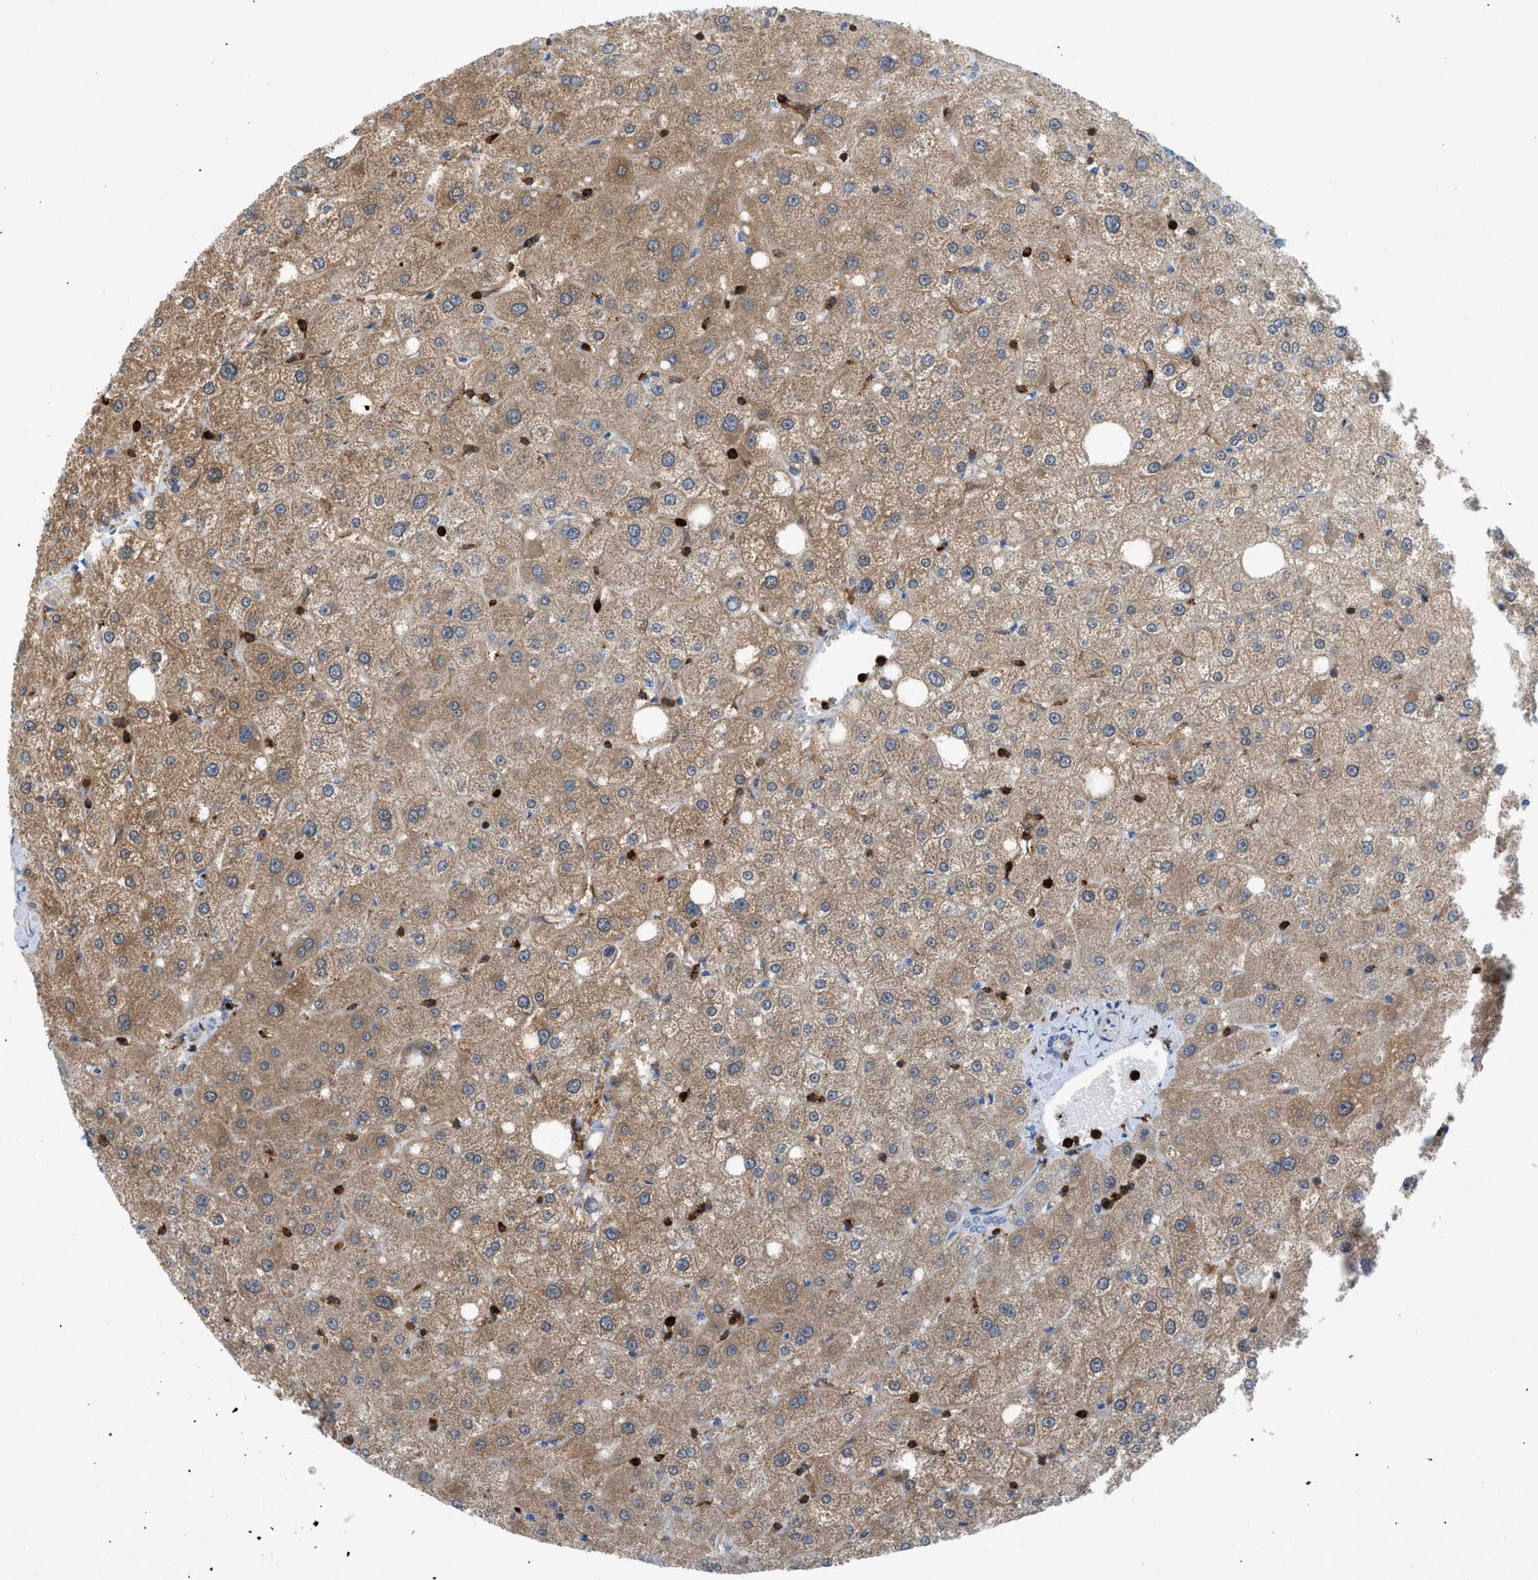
{"staining": {"intensity": "moderate", "quantity": "<25%", "location": "cytoplasmic/membranous"}, "tissue": "liver", "cell_type": "Cholangiocytes", "image_type": "normal", "snomed": [{"axis": "morphology", "description": "Normal tissue, NOS"}, {"axis": "topography", "description": "Liver"}], "caption": "Approximately <25% of cholangiocytes in benign human liver exhibit moderate cytoplasmic/membranous protein expression as visualized by brown immunohistochemical staining.", "gene": "GPAT4", "patient": {"sex": "male", "age": 73}}